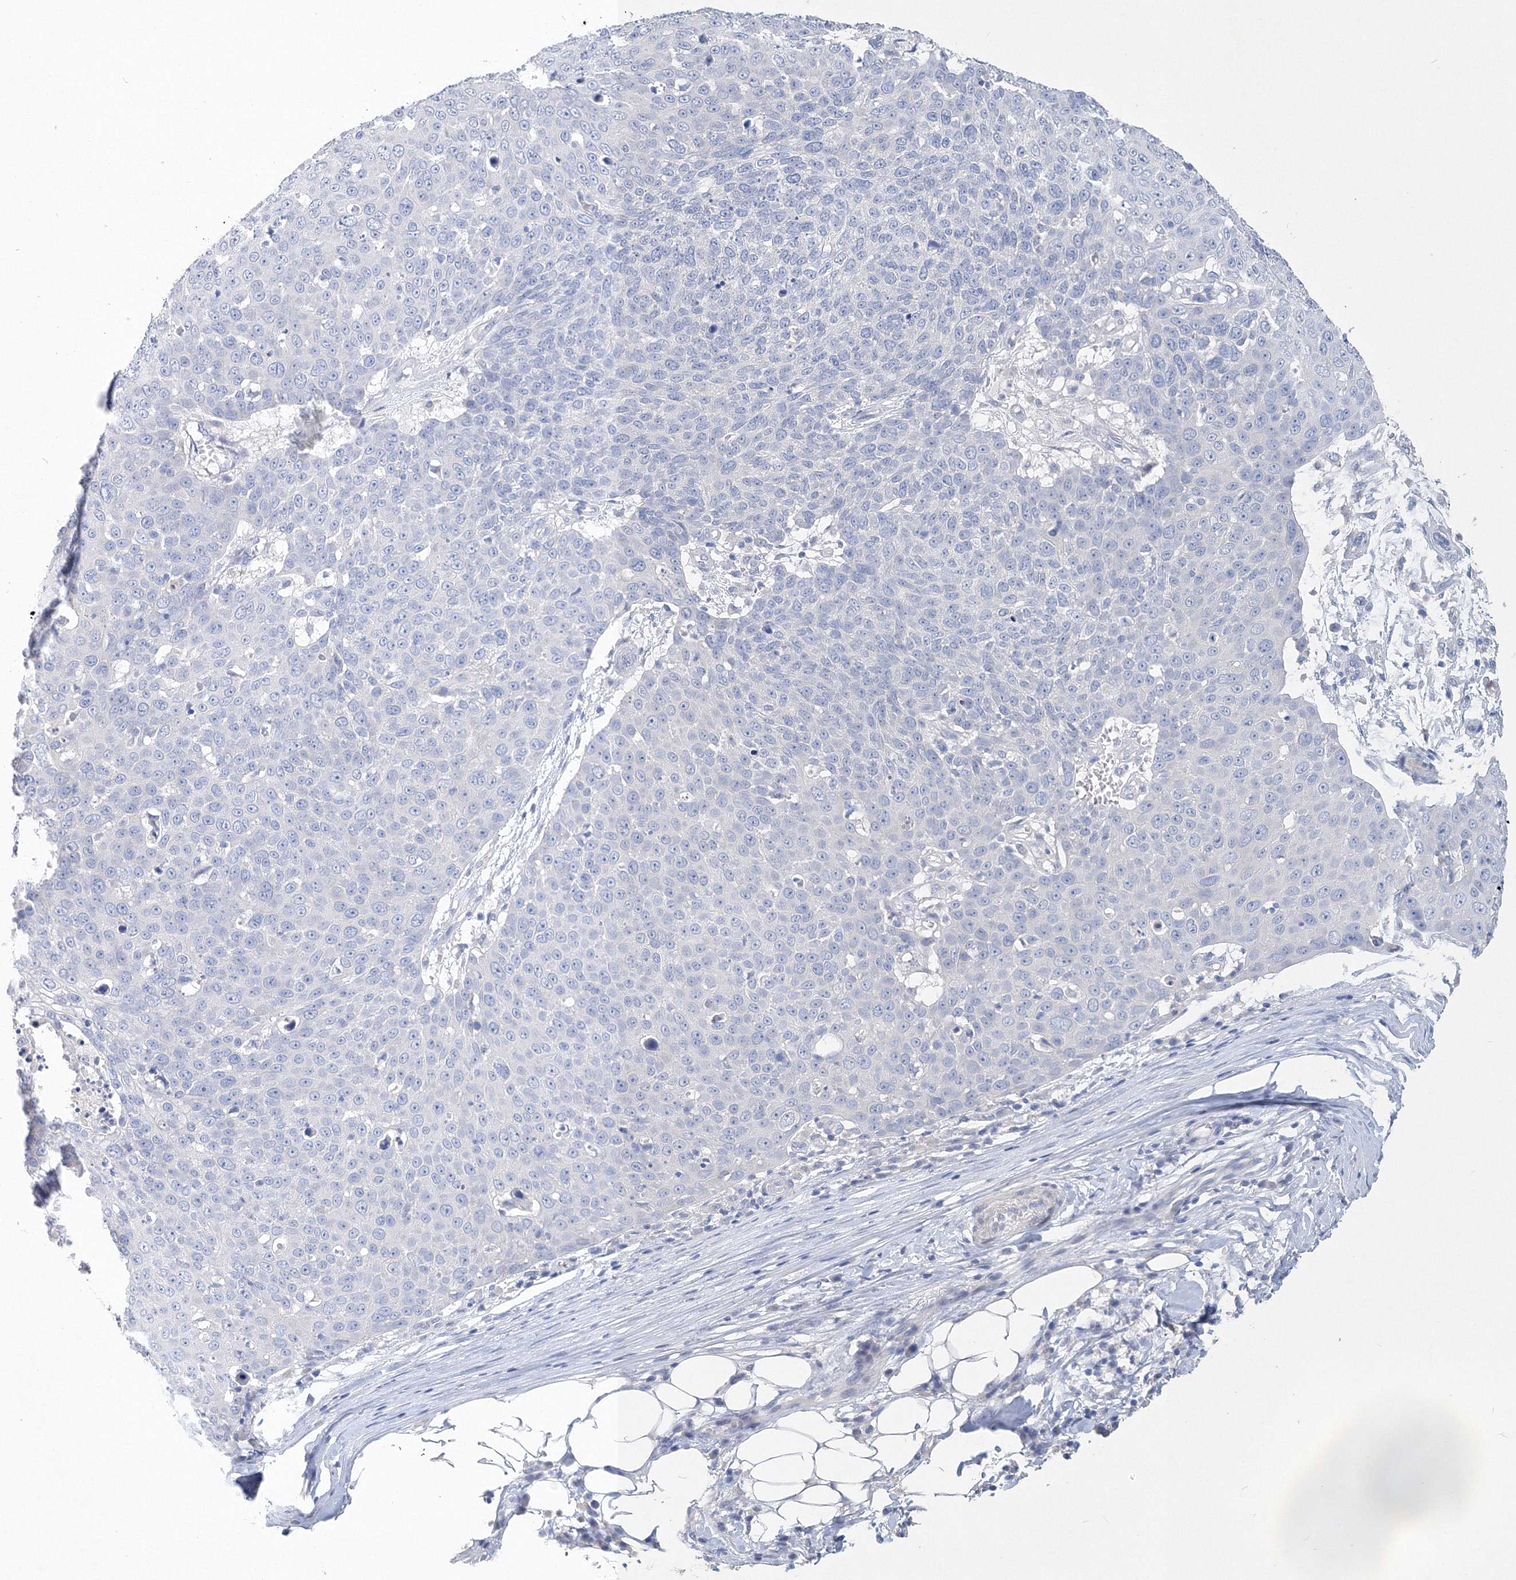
{"staining": {"intensity": "negative", "quantity": "none", "location": "none"}, "tissue": "skin cancer", "cell_type": "Tumor cells", "image_type": "cancer", "snomed": [{"axis": "morphology", "description": "Squamous cell carcinoma, NOS"}, {"axis": "topography", "description": "Skin"}], "caption": "Human squamous cell carcinoma (skin) stained for a protein using immunohistochemistry (IHC) exhibits no positivity in tumor cells.", "gene": "OSBPL6", "patient": {"sex": "male", "age": 71}}